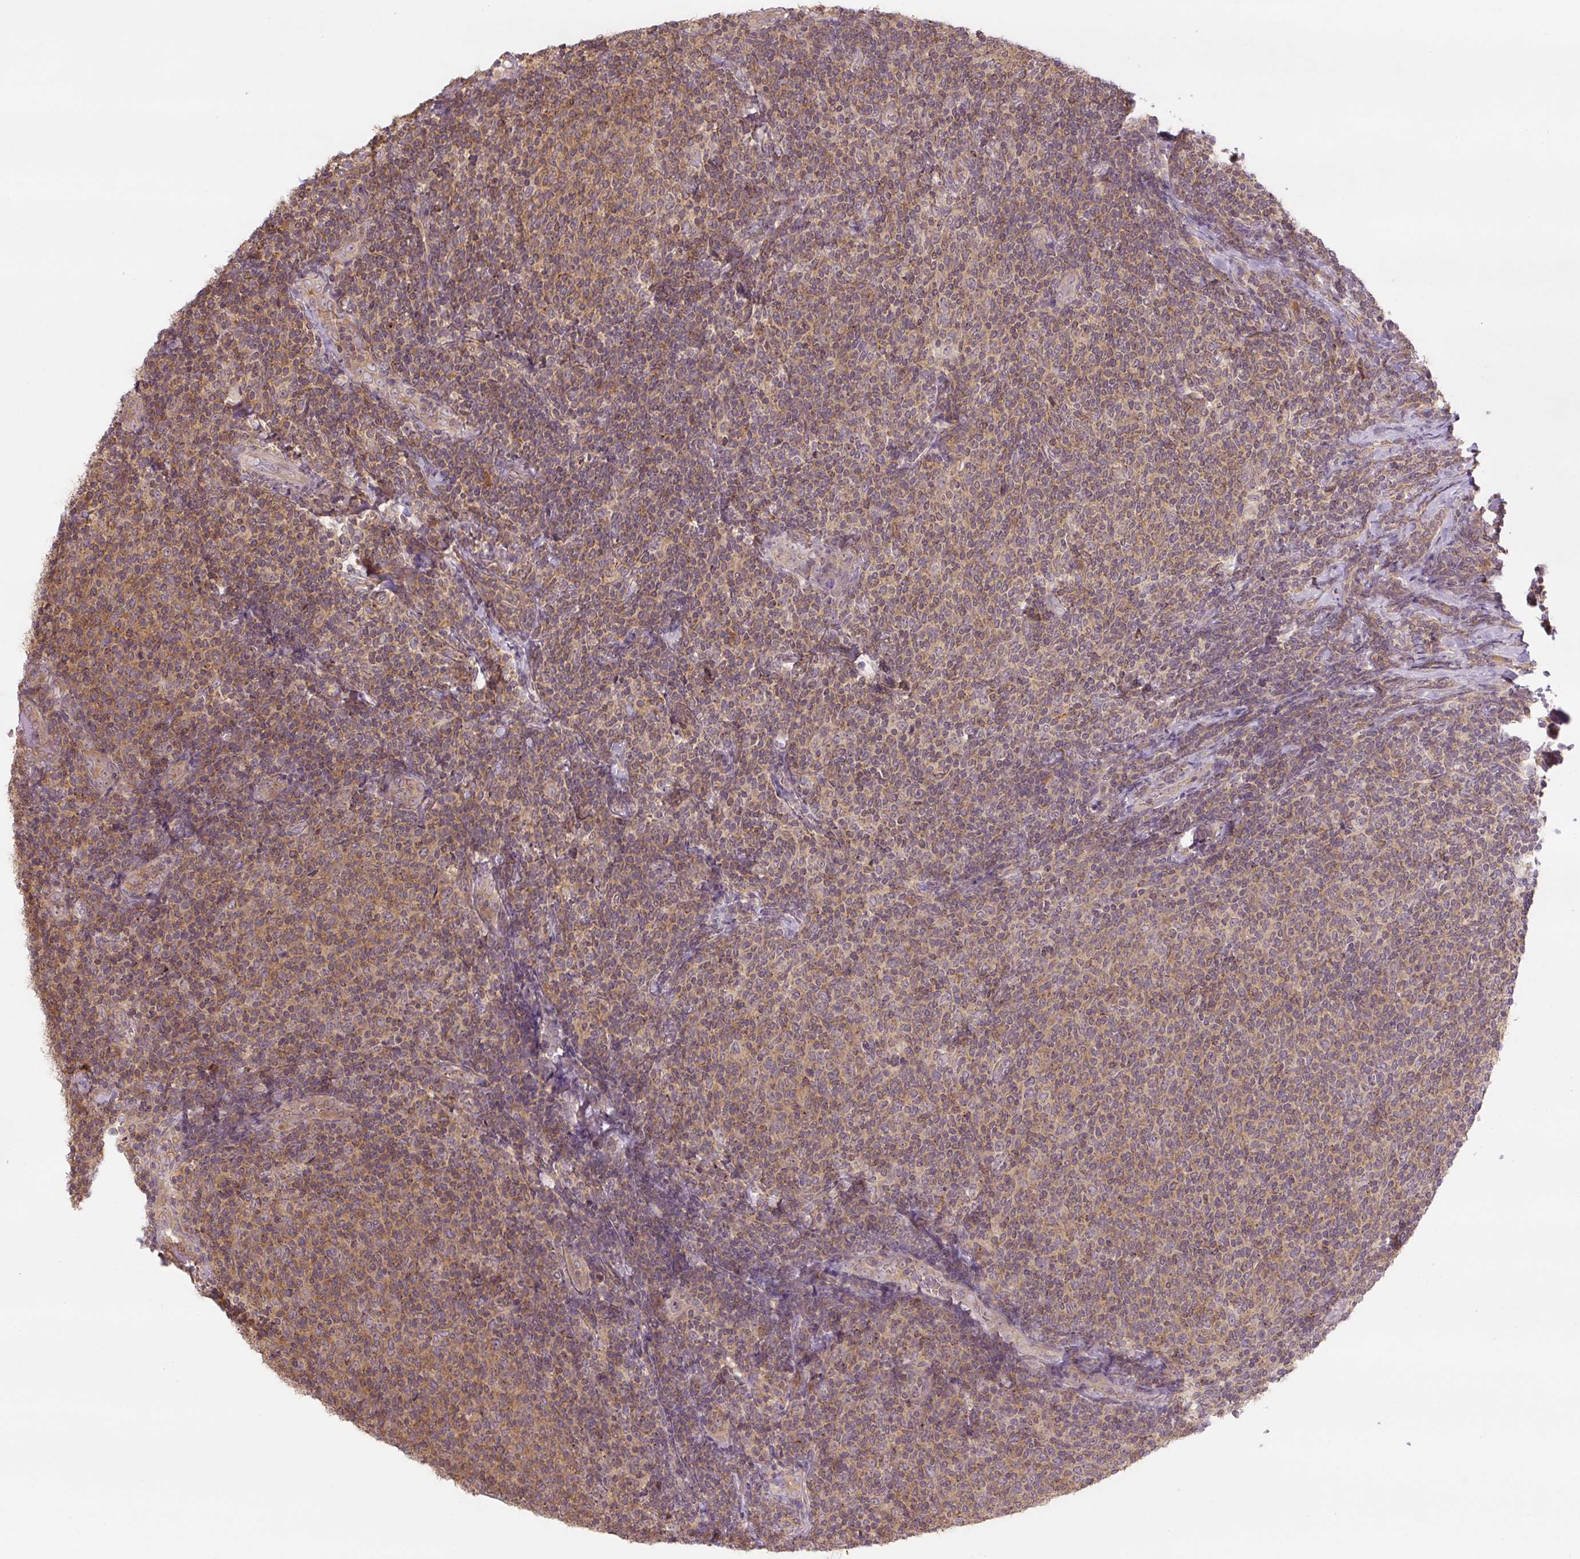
{"staining": {"intensity": "weak", "quantity": "25%-75%", "location": "cytoplasmic/membranous"}, "tissue": "lymphoma", "cell_type": "Tumor cells", "image_type": "cancer", "snomed": [{"axis": "morphology", "description": "Malignant lymphoma, non-Hodgkin's type, Low grade"}, {"axis": "topography", "description": "Lymph node"}], "caption": "This image displays immunohistochemistry staining of low-grade malignant lymphoma, non-Hodgkin's type, with low weak cytoplasmic/membranous positivity in approximately 25%-75% of tumor cells.", "gene": "C2orf73", "patient": {"sex": "male", "age": 52}}